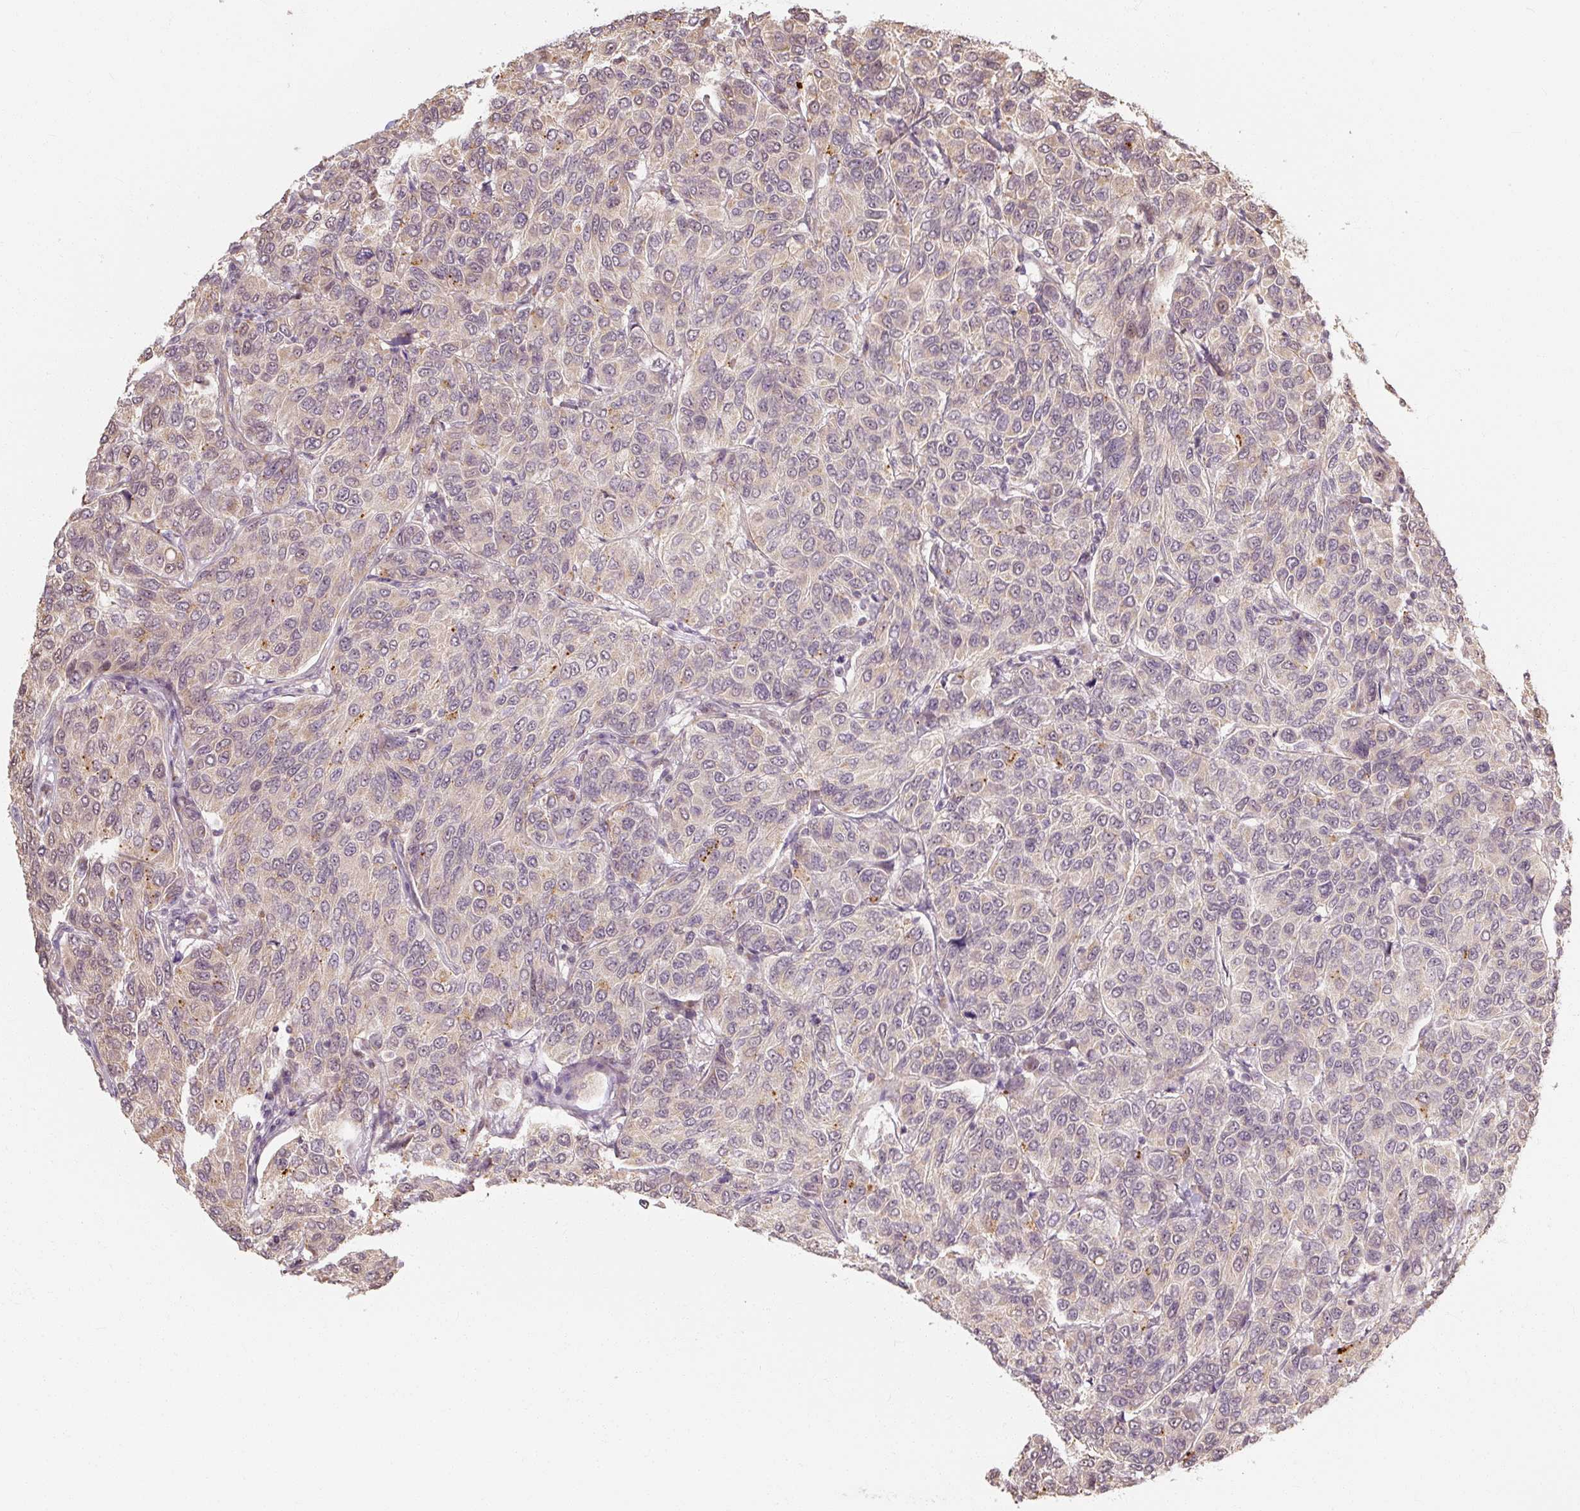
{"staining": {"intensity": "moderate", "quantity": "<25%", "location": "cytoplasmic/membranous"}, "tissue": "breast cancer", "cell_type": "Tumor cells", "image_type": "cancer", "snomed": [{"axis": "morphology", "description": "Duct carcinoma"}, {"axis": "topography", "description": "Breast"}], "caption": "A high-resolution micrograph shows IHC staining of breast invasive ductal carcinoma, which displays moderate cytoplasmic/membranous expression in about <25% of tumor cells. Using DAB (3,3'-diaminobenzidine) (brown) and hematoxylin (blue) stains, captured at high magnification using brightfield microscopy.", "gene": "RB1CC1", "patient": {"sex": "female", "age": 55}}